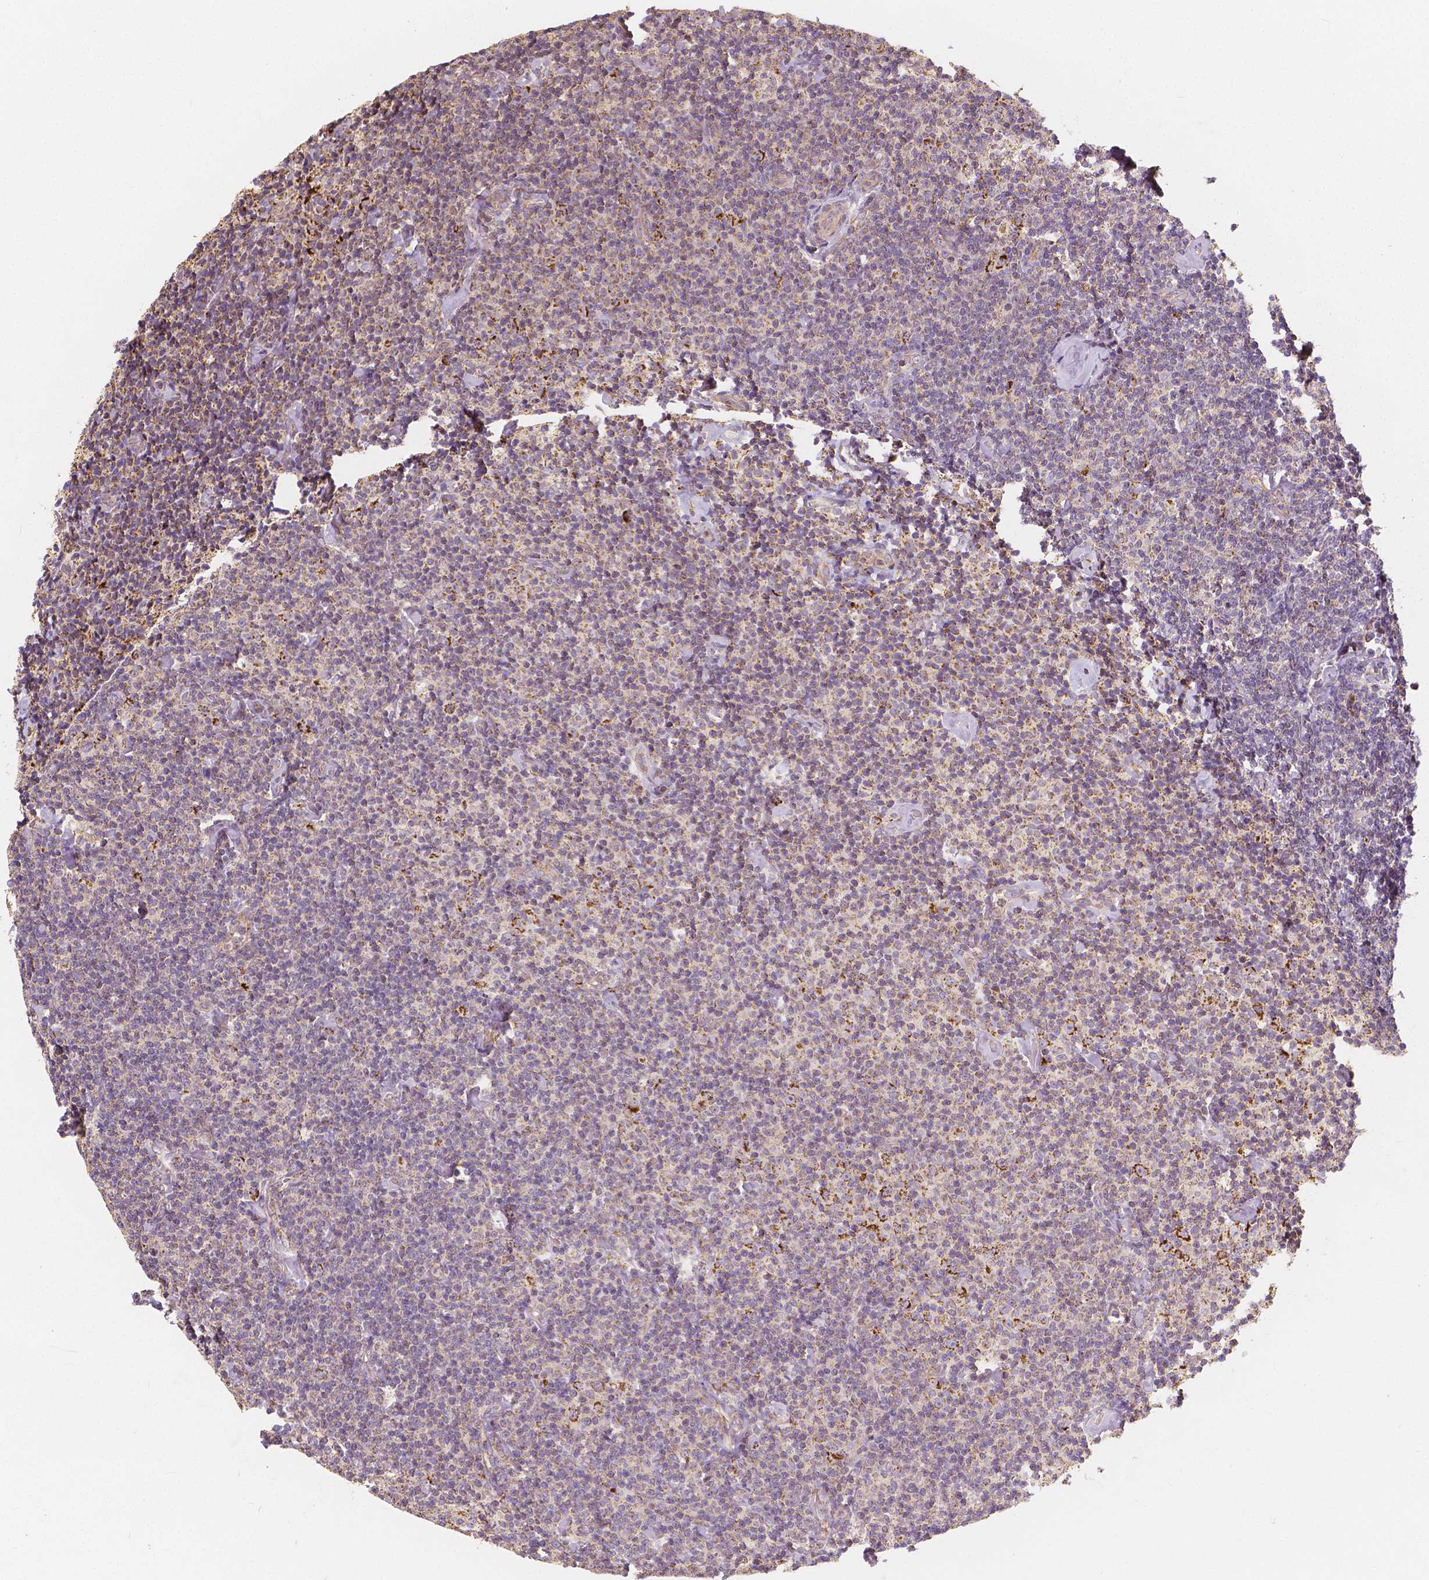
{"staining": {"intensity": "weak", "quantity": "25%-75%", "location": "cytoplasmic/membranous"}, "tissue": "lymphoma", "cell_type": "Tumor cells", "image_type": "cancer", "snomed": [{"axis": "morphology", "description": "Malignant lymphoma, non-Hodgkin's type, Low grade"}, {"axis": "topography", "description": "Lymph node"}], "caption": "Lymphoma stained with a protein marker shows weak staining in tumor cells.", "gene": "PEX26", "patient": {"sex": "male", "age": 81}}